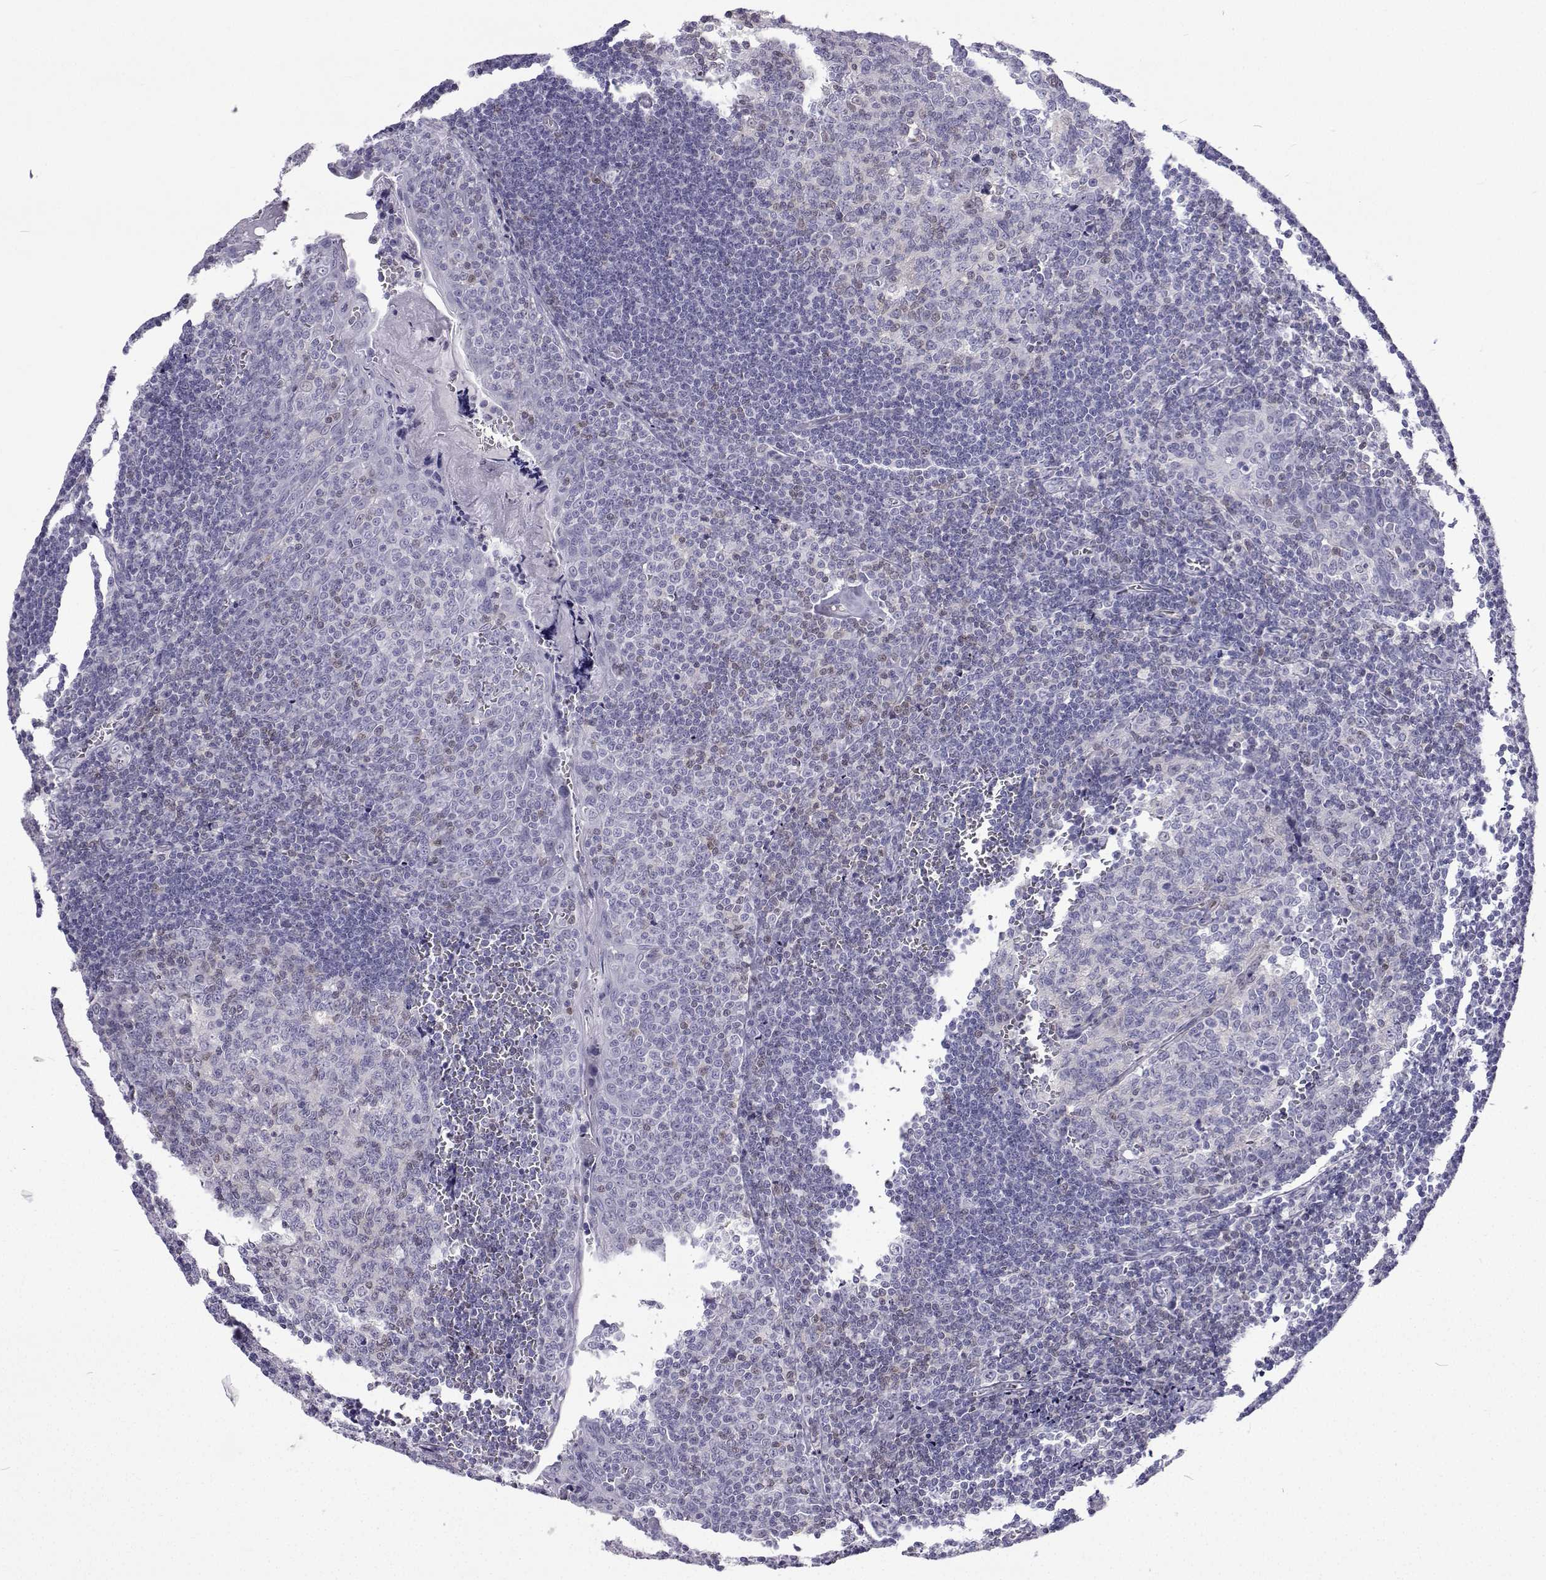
{"staining": {"intensity": "negative", "quantity": "none", "location": "none"}, "tissue": "tonsil", "cell_type": "Germinal center cells", "image_type": "normal", "snomed": [{"axis": "morphology", "description": "Normal tissue, NOS"}, {"axis": "morphology", "description": "Inflammation, NOS"}, {"axis": "topography", "description": "Tonsil"}], "caption": "Immunohistochemical staining of unremarkable tonsil shows no significant positivity in germinal center cells. (Brightfield microscopy of DAB IHC at high magnification).", "gene": "GALM", "patient": {"sex": "female", "age": 31}}